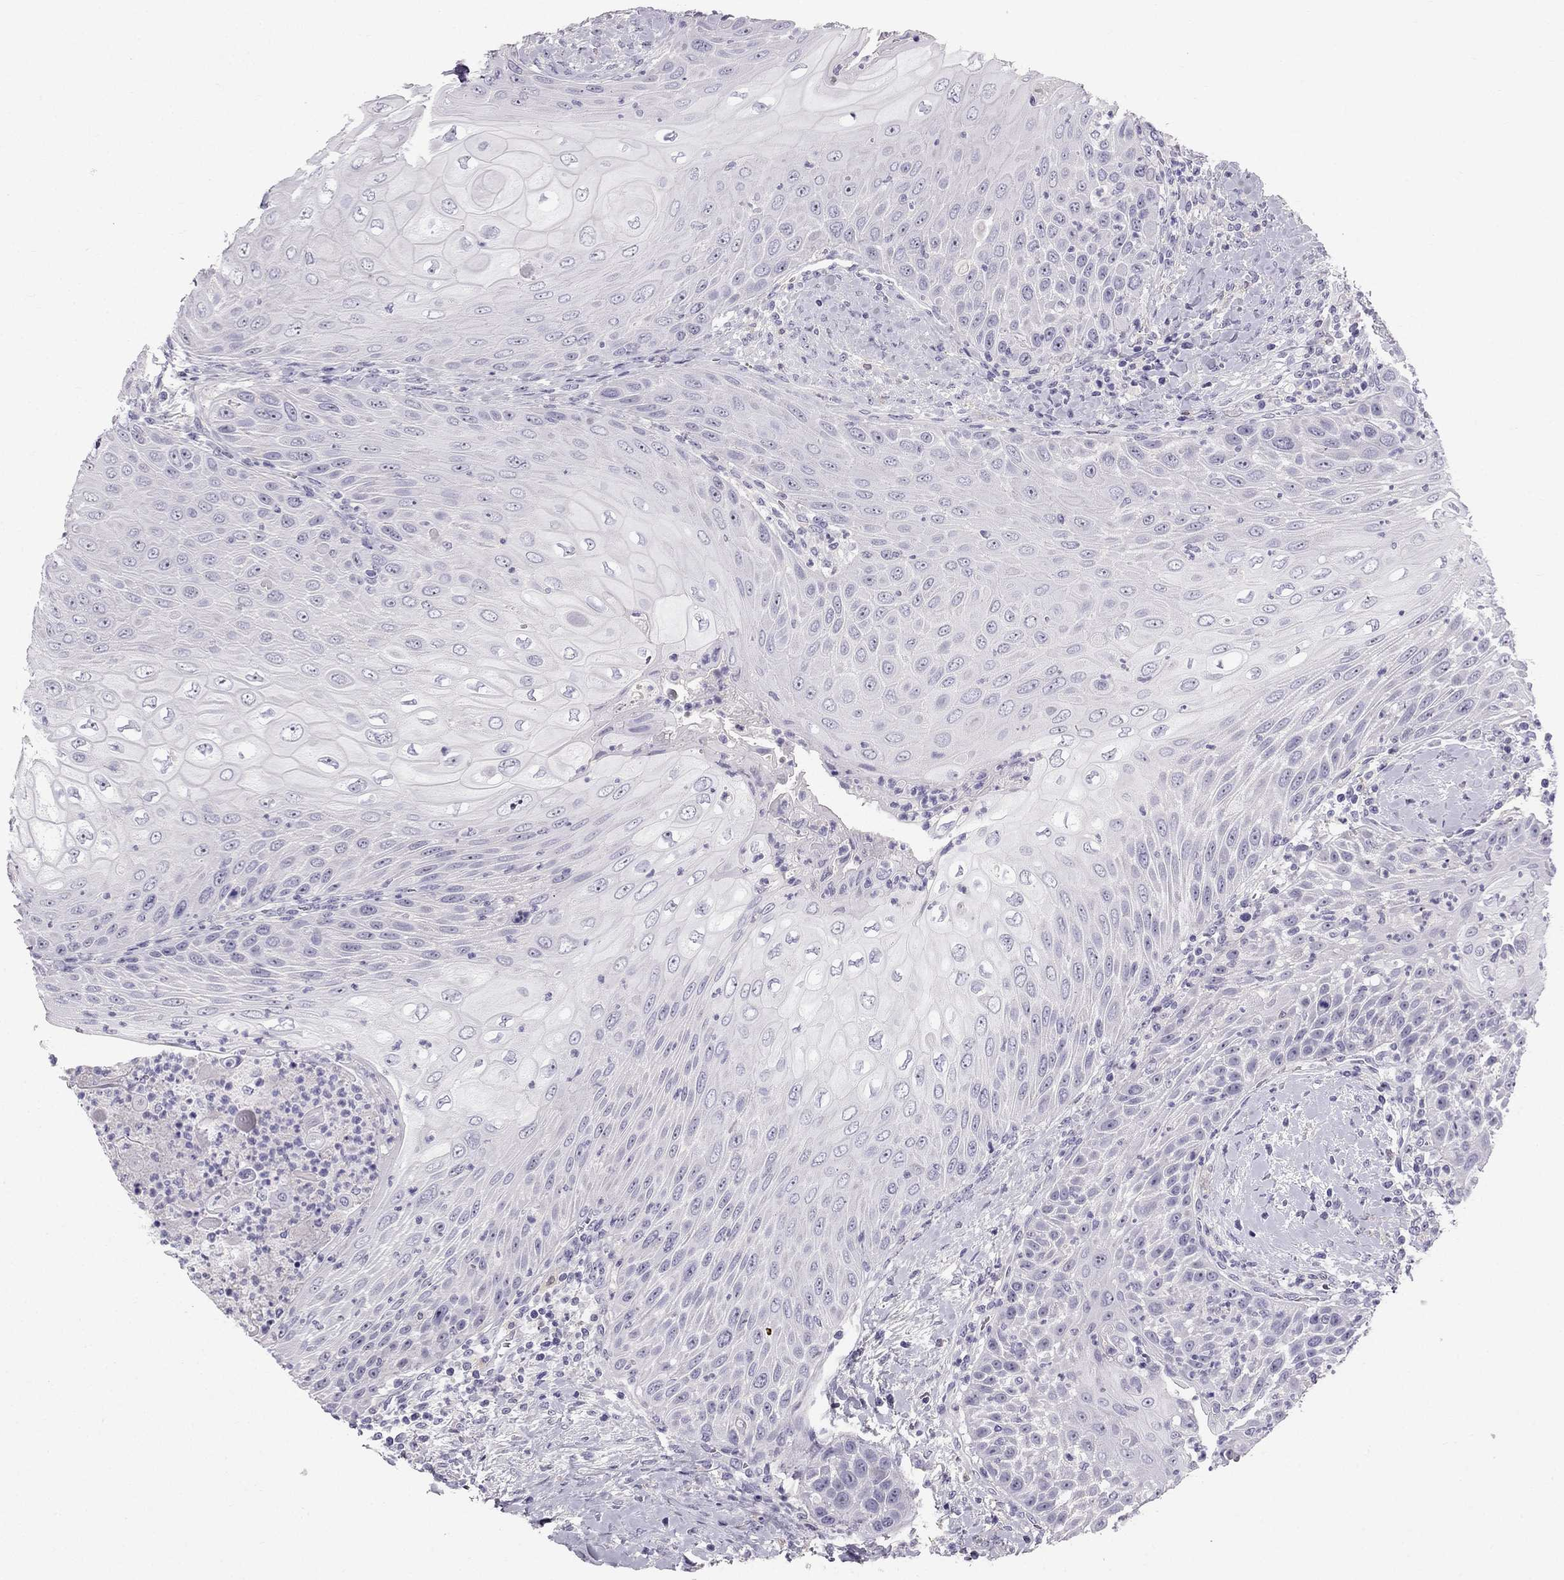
{"staining": {"intensity": "negative", "quantity": "none", "location": "none"}, "tissue": "head and neck cancer", "cell_type": "Tumor cells", "image_type": "cancer", "snomed": [{"axis": "morphology", "description": "Squamous cell carcinoma, NOS"}, {"axis": "topography", "description": "Head-Neck"}], "caption": "Tumor cells are negative for protein expression in human head and neck cancer (squamous cell carcinoma).", "gene": "LMTK3", "patient": {"sex": "male", "age": 69}}